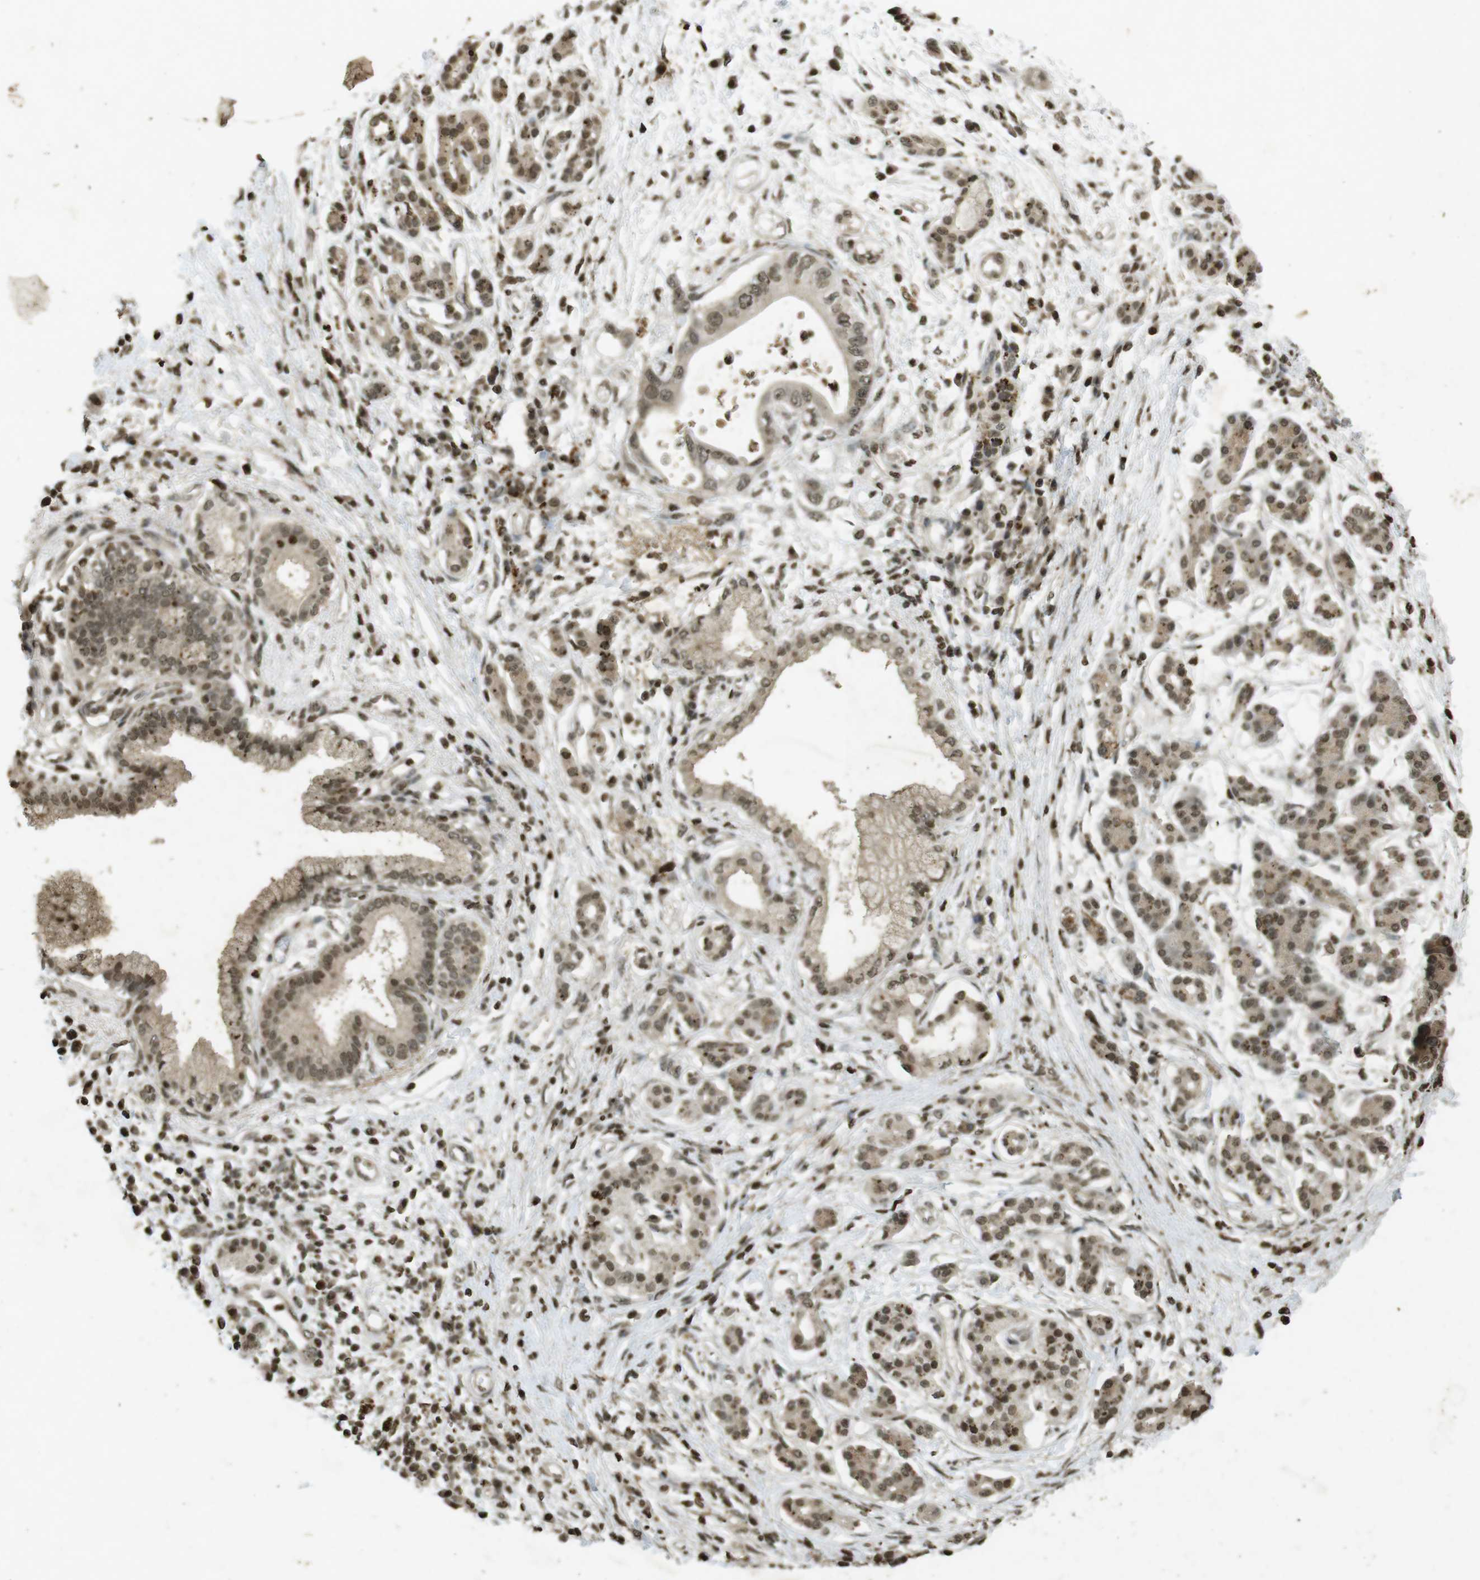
{"staining": {"intensity": "moderate", "quantity": ">75%", "location": "nuclear"}, "tissue": "pancreatic cancer", "cell_type": "Tumor cells", "image_type": "cancer", "snomed": [{"axis": "morphology", "description": "Adenocarcinoma, NOS"}, {"axis": "topography", "description": "Pancreas"}], "caption": "Immunohistochemical staining of human pancreatic adenocarcinoma exhibits medium levels of moderate nuclear staining in approximately >75% of tumor cells. The staining was performed using DAB (3,3'-diaminobenzidine), with brown indicating positive protein expression. Nuclei are stained blue with hematoxylin.", "gene": "ORC4", "patient": {"sex": "male", "age": 77}}